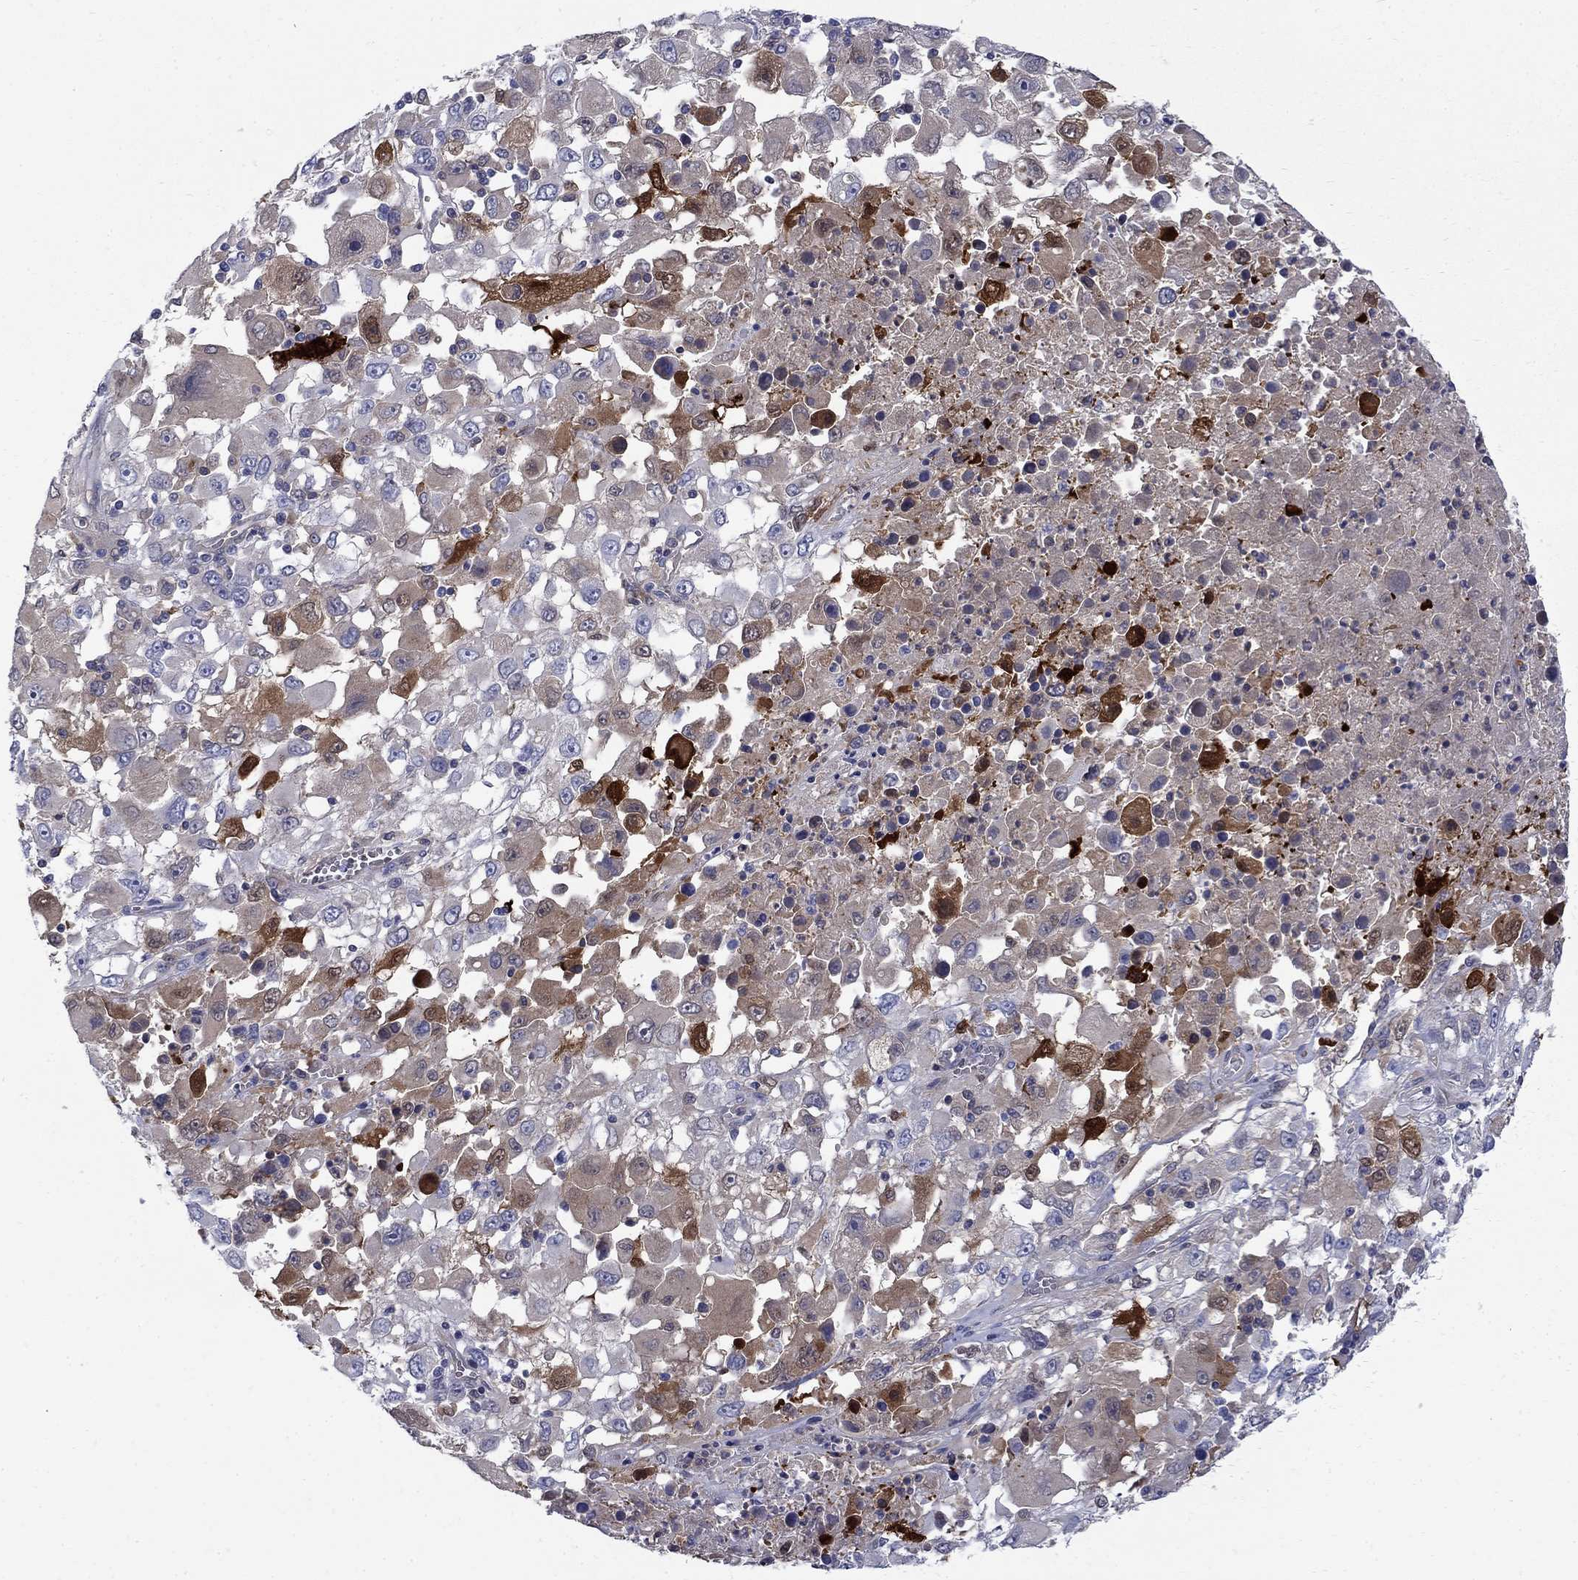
{"staining": {"intensity": "moderate", "quantity": "25%-75%", "location": "cytoplasmic/membranous"}, "tissue": "melanoma", "cell_type": "Tumor cells", "image_type": "cancer", "snomed": [{"axis": "morphology", "description": "Malignant melanoma, Metastatic site"}, {"axis": "topography", "description": "Soft tissue"}], "caption": "Tumor cells demonstrate medium levels of moderate cytoplasmic/membranous expression in approximately 25%-75% of cells in melanoma.", "gene": "SERPINB2", "patient": {"sex": "male", "age": 50}}